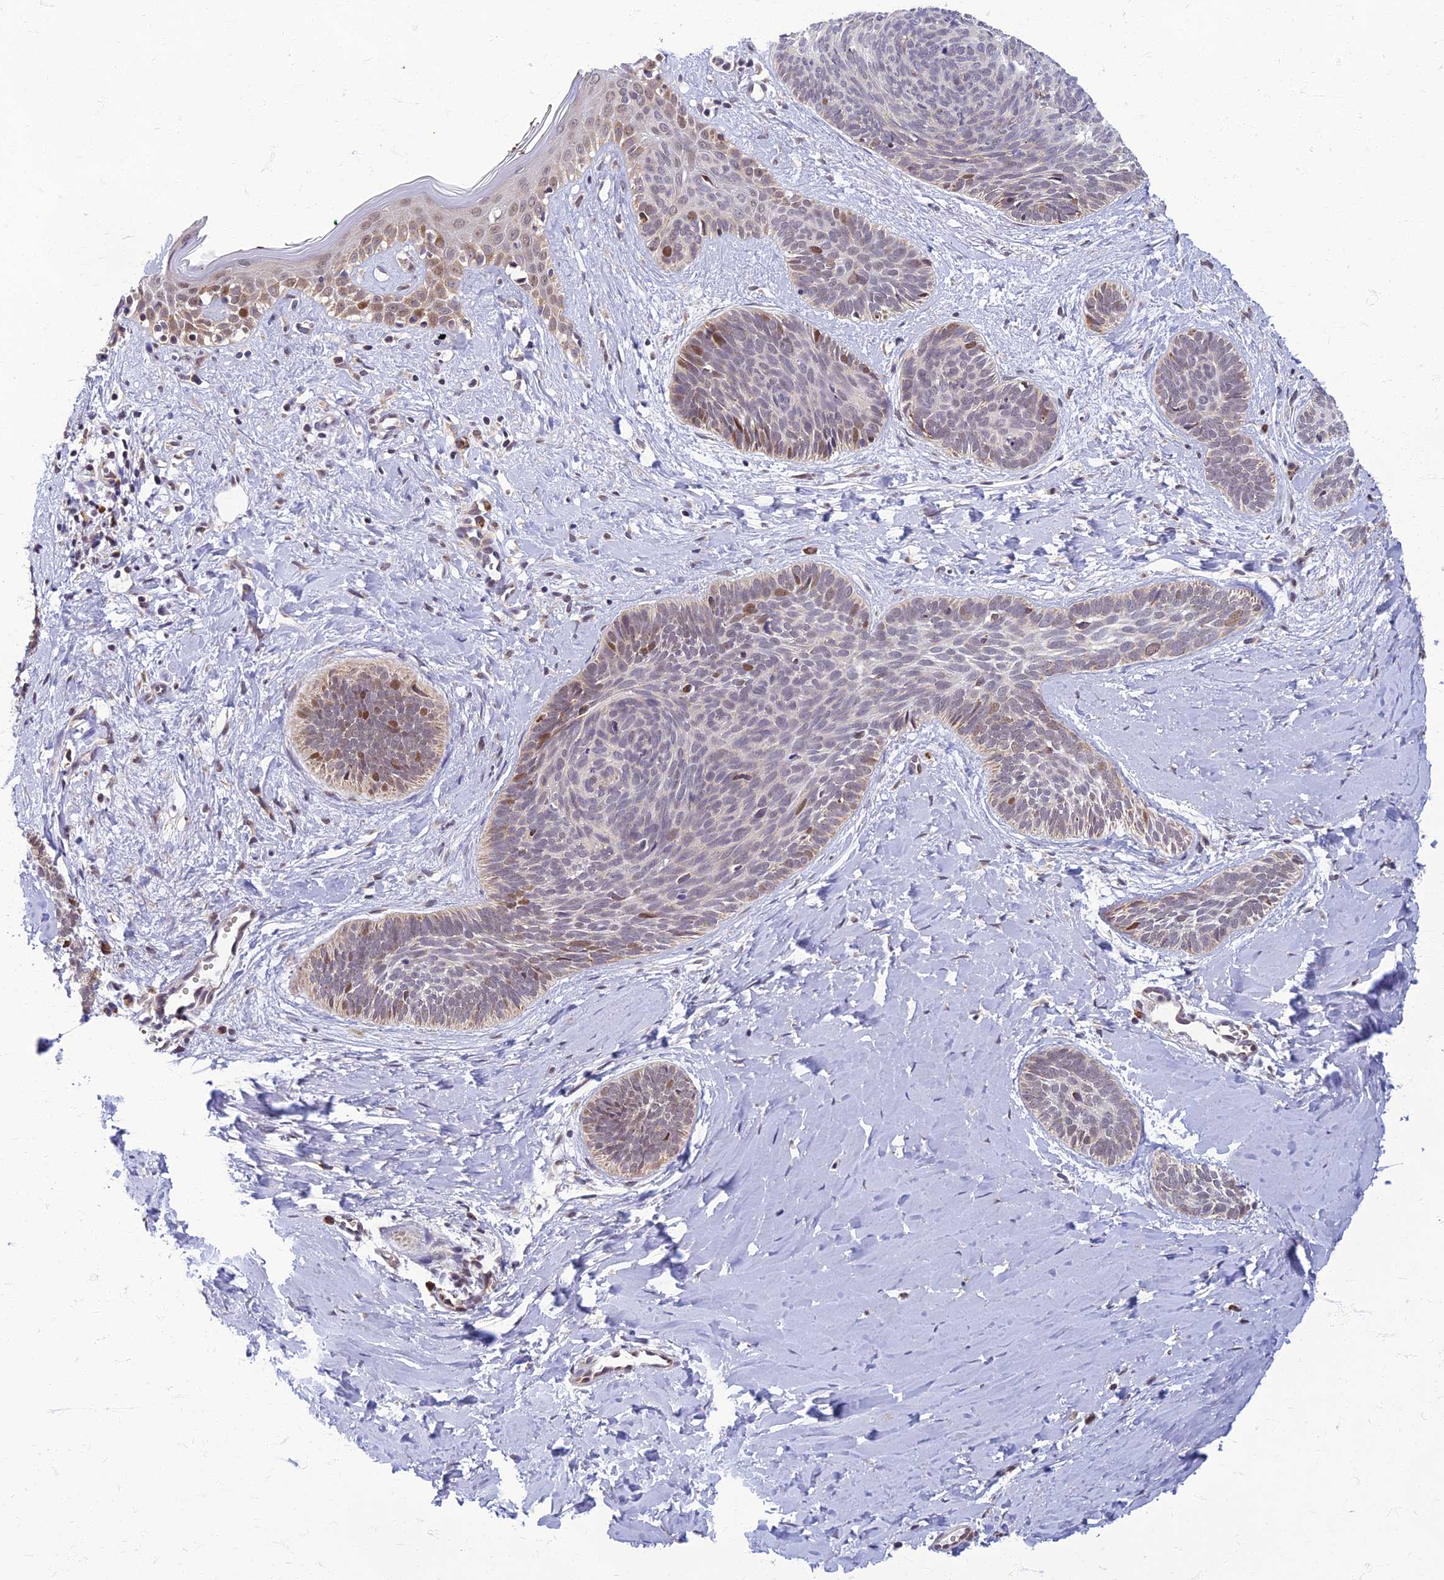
{"staining": {"intensity": "moderate", "quantity": "<25%", "location": "nuclear"}, "tissue": "skin cancer", "cell_type": "Tumor cells", "image_type": "cancer", "snomed": [{"axis": "morphology", "description": "Basal cell carcinoma"}, {"axis": "topography", "description": "Skin"}], "caption": "Moderate nuclear staining is seen in about <25% of tumor cells in skin basal cell carcinoma.", "gene": "EARS2", "patient": {"sex": "female", "age": 81}}